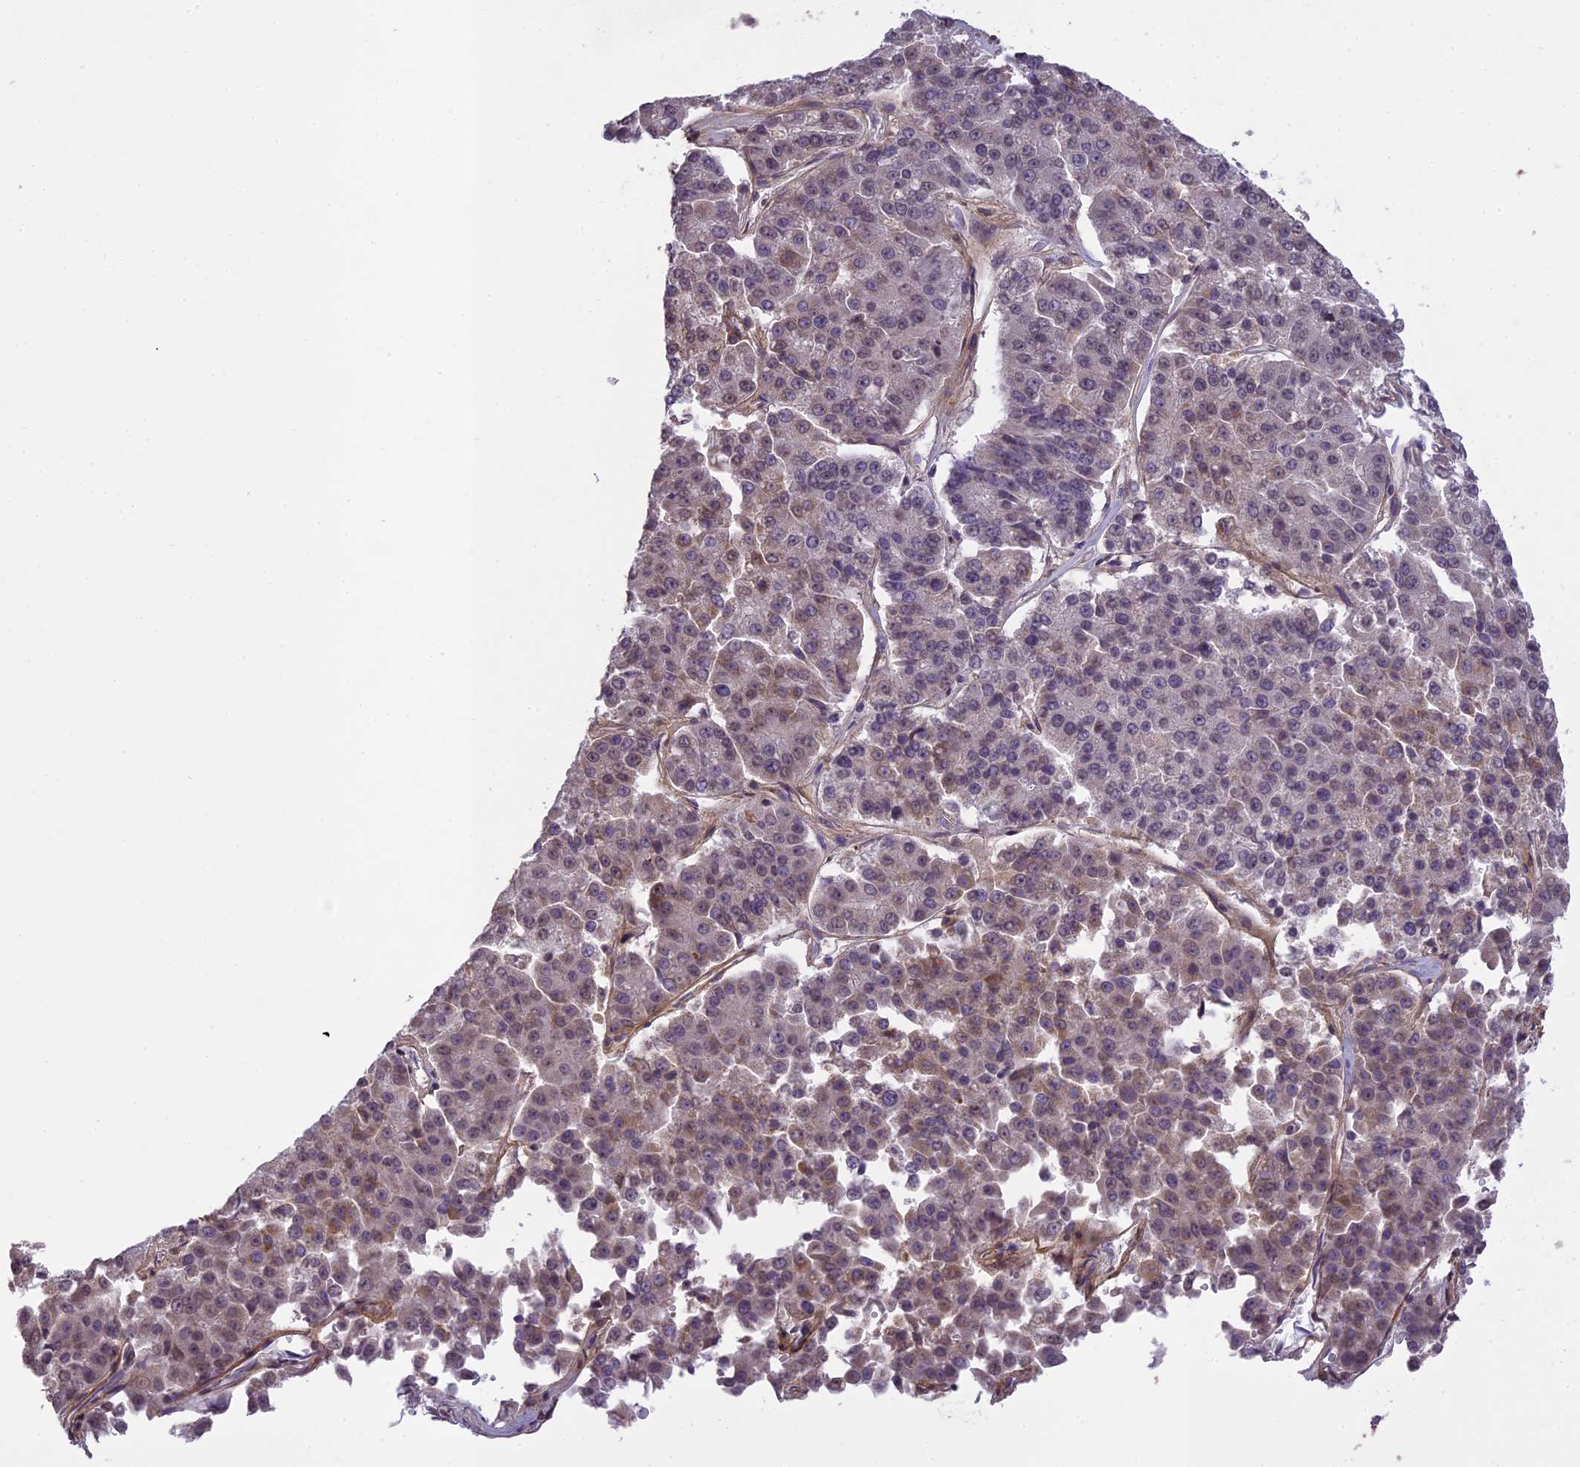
{"staining": {"intensity": "weak", "quantity": "25%-75%", "location": "cytoplasmic/membranous,nuclear"}, "tissue": "pancreatic cancer", "cell_type": "Tumor cells", "image_type": "cancer", "snomed": [{"axis": "morphology", "description": "Adenocarcinoma, NOS"}, {"axis": "topography", "description": "Pancreas"}], "caption": "Protein expression analysis of human adenocarcinoma (pancreatic) reveals weak cytoplasmic/membranous and nuclear staining in approximately 25%-75% of tumor cells.", "gene": "ERG28", "patient": {"sex": "male", "age": 50}}